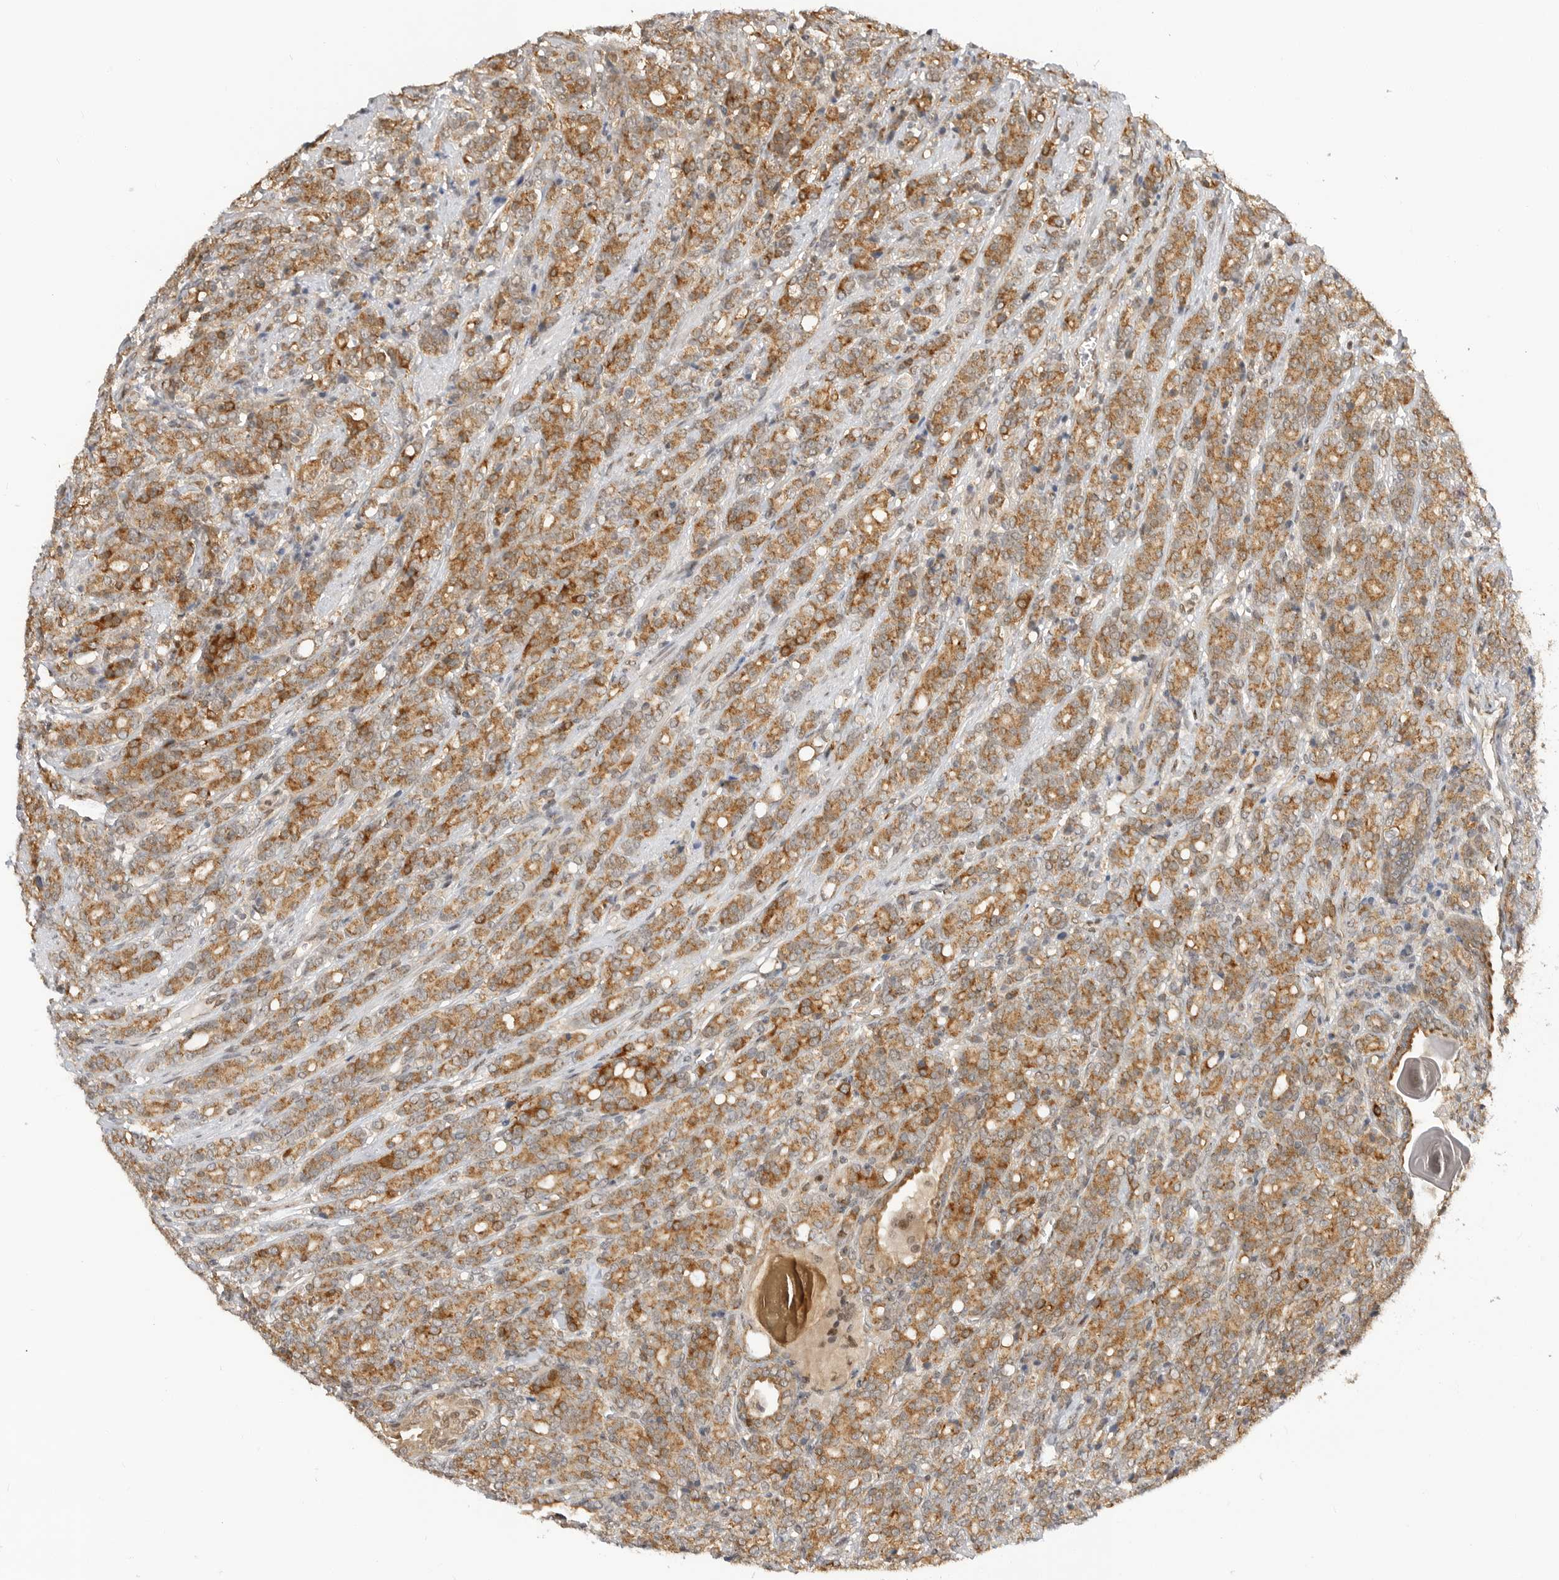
{"staining": {"intensity": "moderate", "quantity": ">75%", "location": "cytoplasmic/membranous"}, "tissue": "prostate cancer", "cell_type": "Tumor cells", "image_type": "cancer", "snomed": [{"axis": "morphology", "description": "Adenocarcinoma, High grade"}, {"axis": "topography", "description": "Prostate"}], "caption": "This is an image of immunohistochemistry staining of prostate cancer, which shows moderate expression in the cytoplasmic/membranous of tumor cells.", "gene": "ALKAL1", "patient": {"sex": "male", "age": 62}}